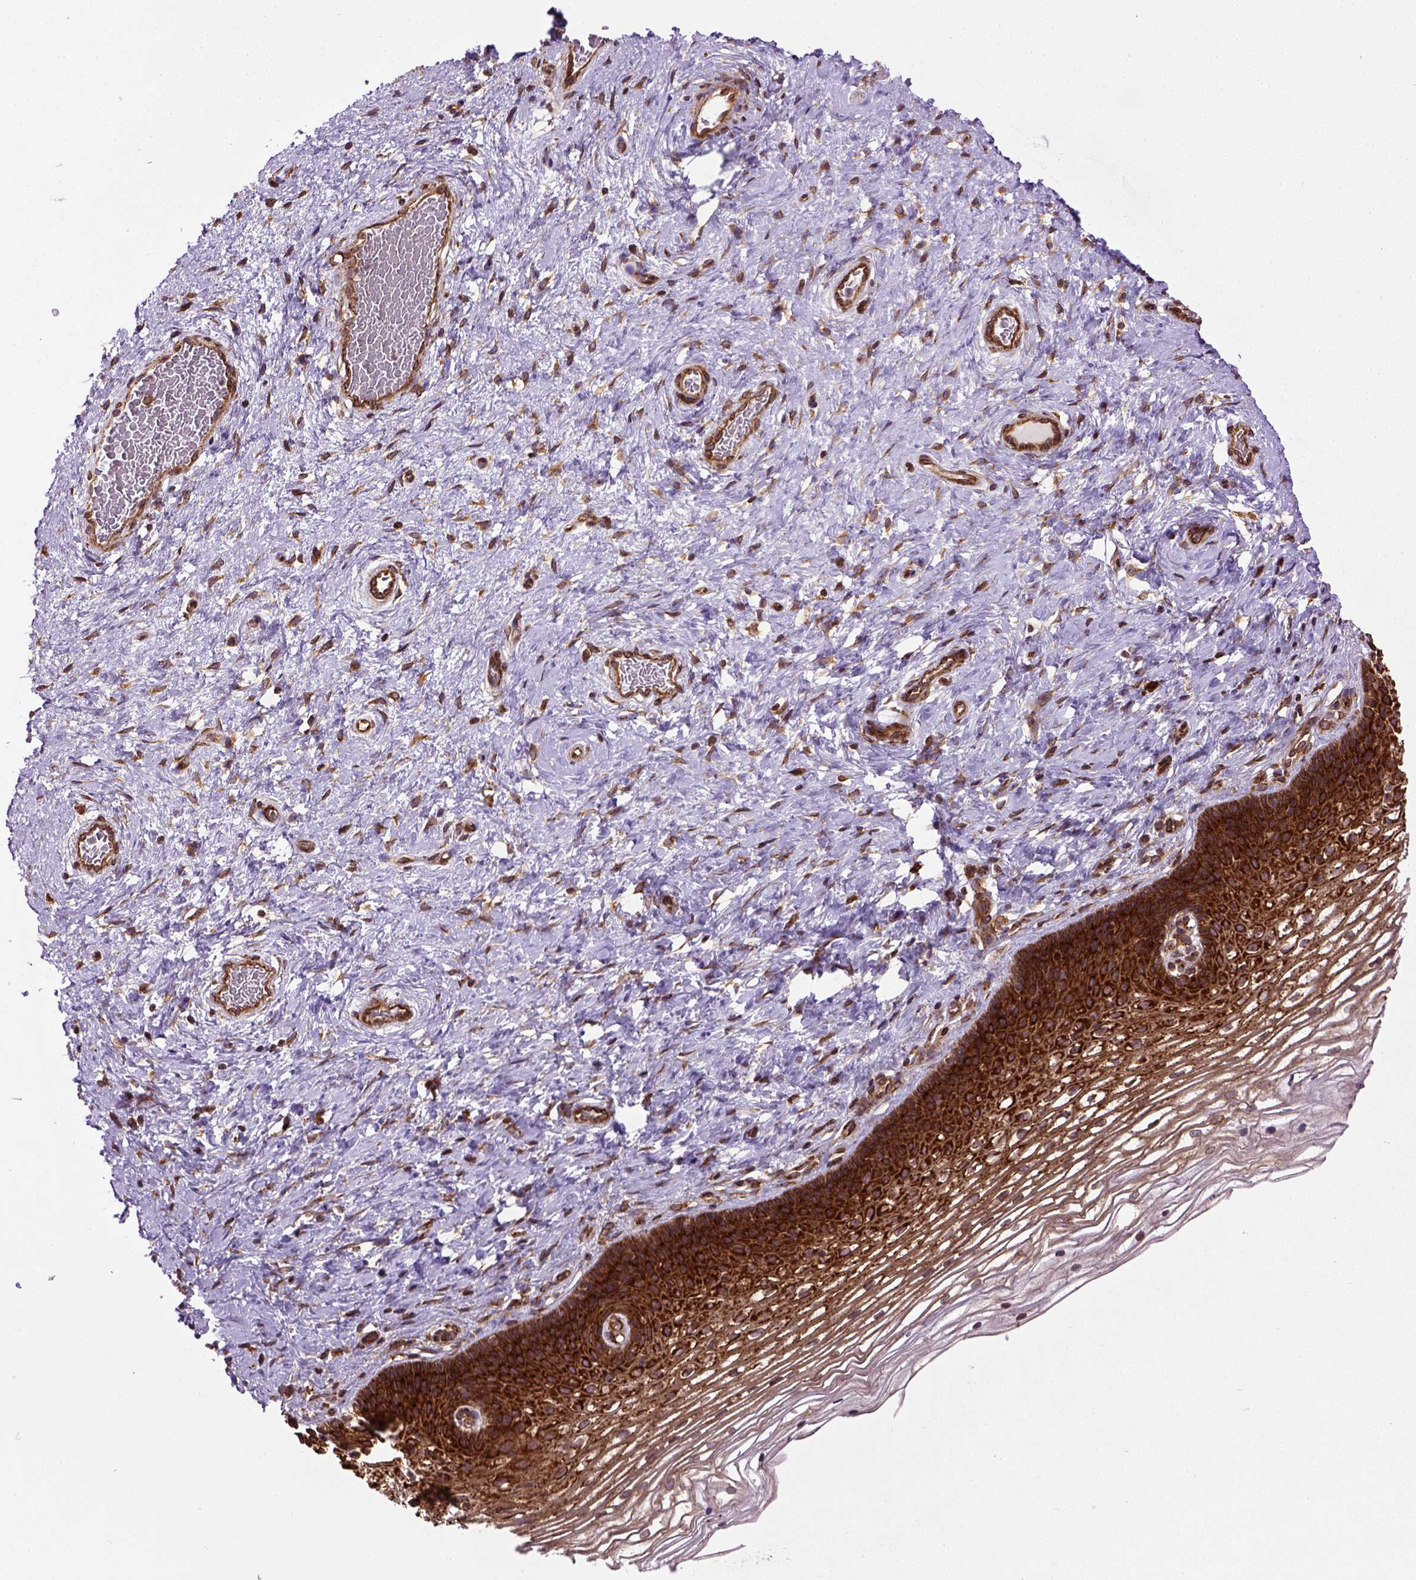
{"staining": {"intensity": "strong", "quantity": ">75%", "location": "cytoplasmic/membranous"}, "tissue": "cervix", "cell_type": "Glandular cells", "image_type": "normal", "snomed": [{"axis": "morphology", "description": "Normal tissue, NOS"}, {"axis": "topography", "description": "Cervix"}], "caption": "Protein analysis of normal cervix exhibits strong cytoplasmic/membranous staining in approximately >75% of glandular cells.", "gene": "CAPRIN1", "patient": {"sex": "female", "age": 34}}